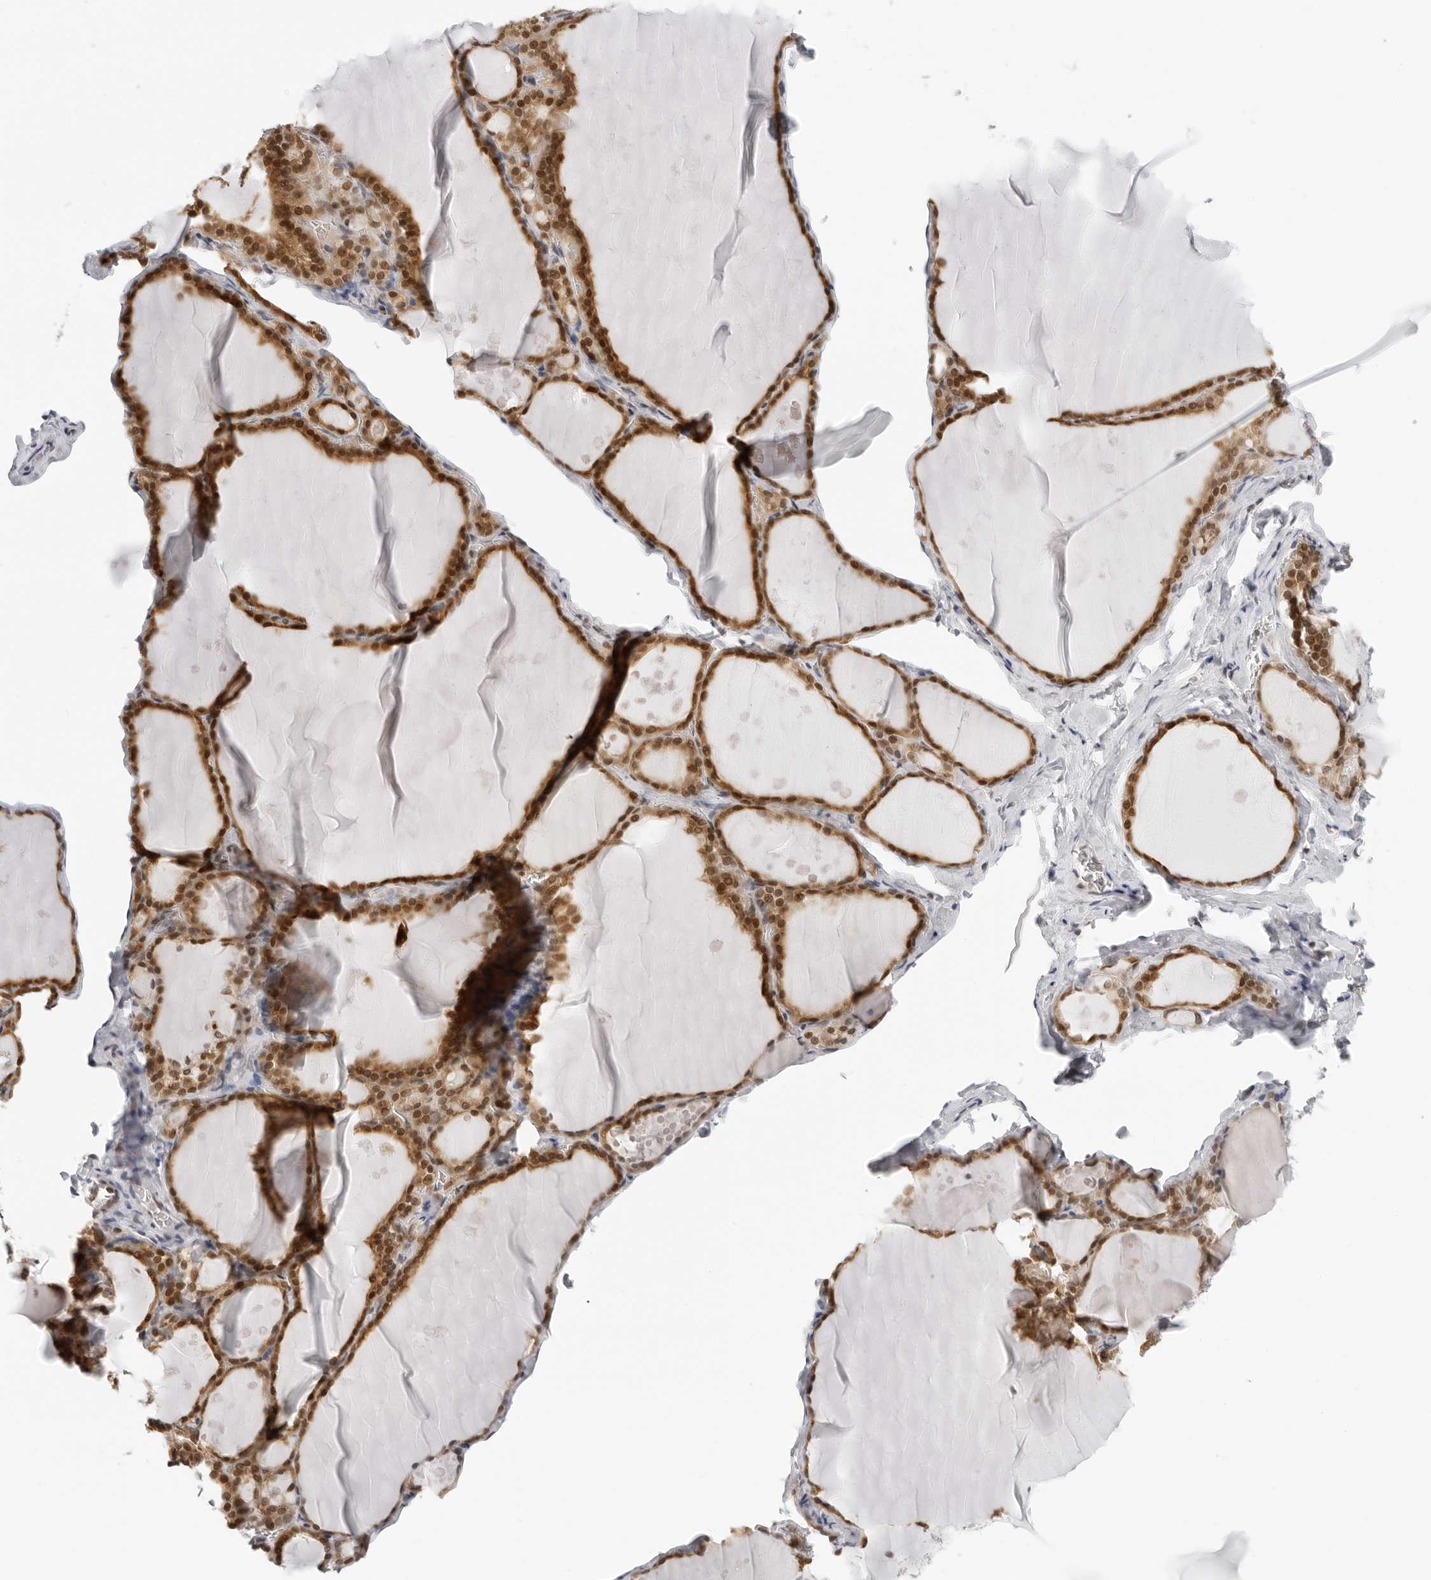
{"staining": {"intensity": "moderate", "quantity": ">75%", "location": "cytoplasmic/membranous,nuclear"}, "tissue": "thyroid gland", "cell_type": "Glandular cells", "image_type": "normal", "snomed": [{"axis": "morphology", "description": "Normal tissue, NOS"}, {"axis": "topography", "description": "Thyroid gland"}], "caption": "Immunohistochemistry image of unremarkable human thyroid gland stained for a protein (brown), which reveals medium levels of moderate cytoplasmic/membranous,nuclear staining in approximately >75% of glandular cells.", "gene": "MSH6", "patient": {"sex": "male", "age": 56}}